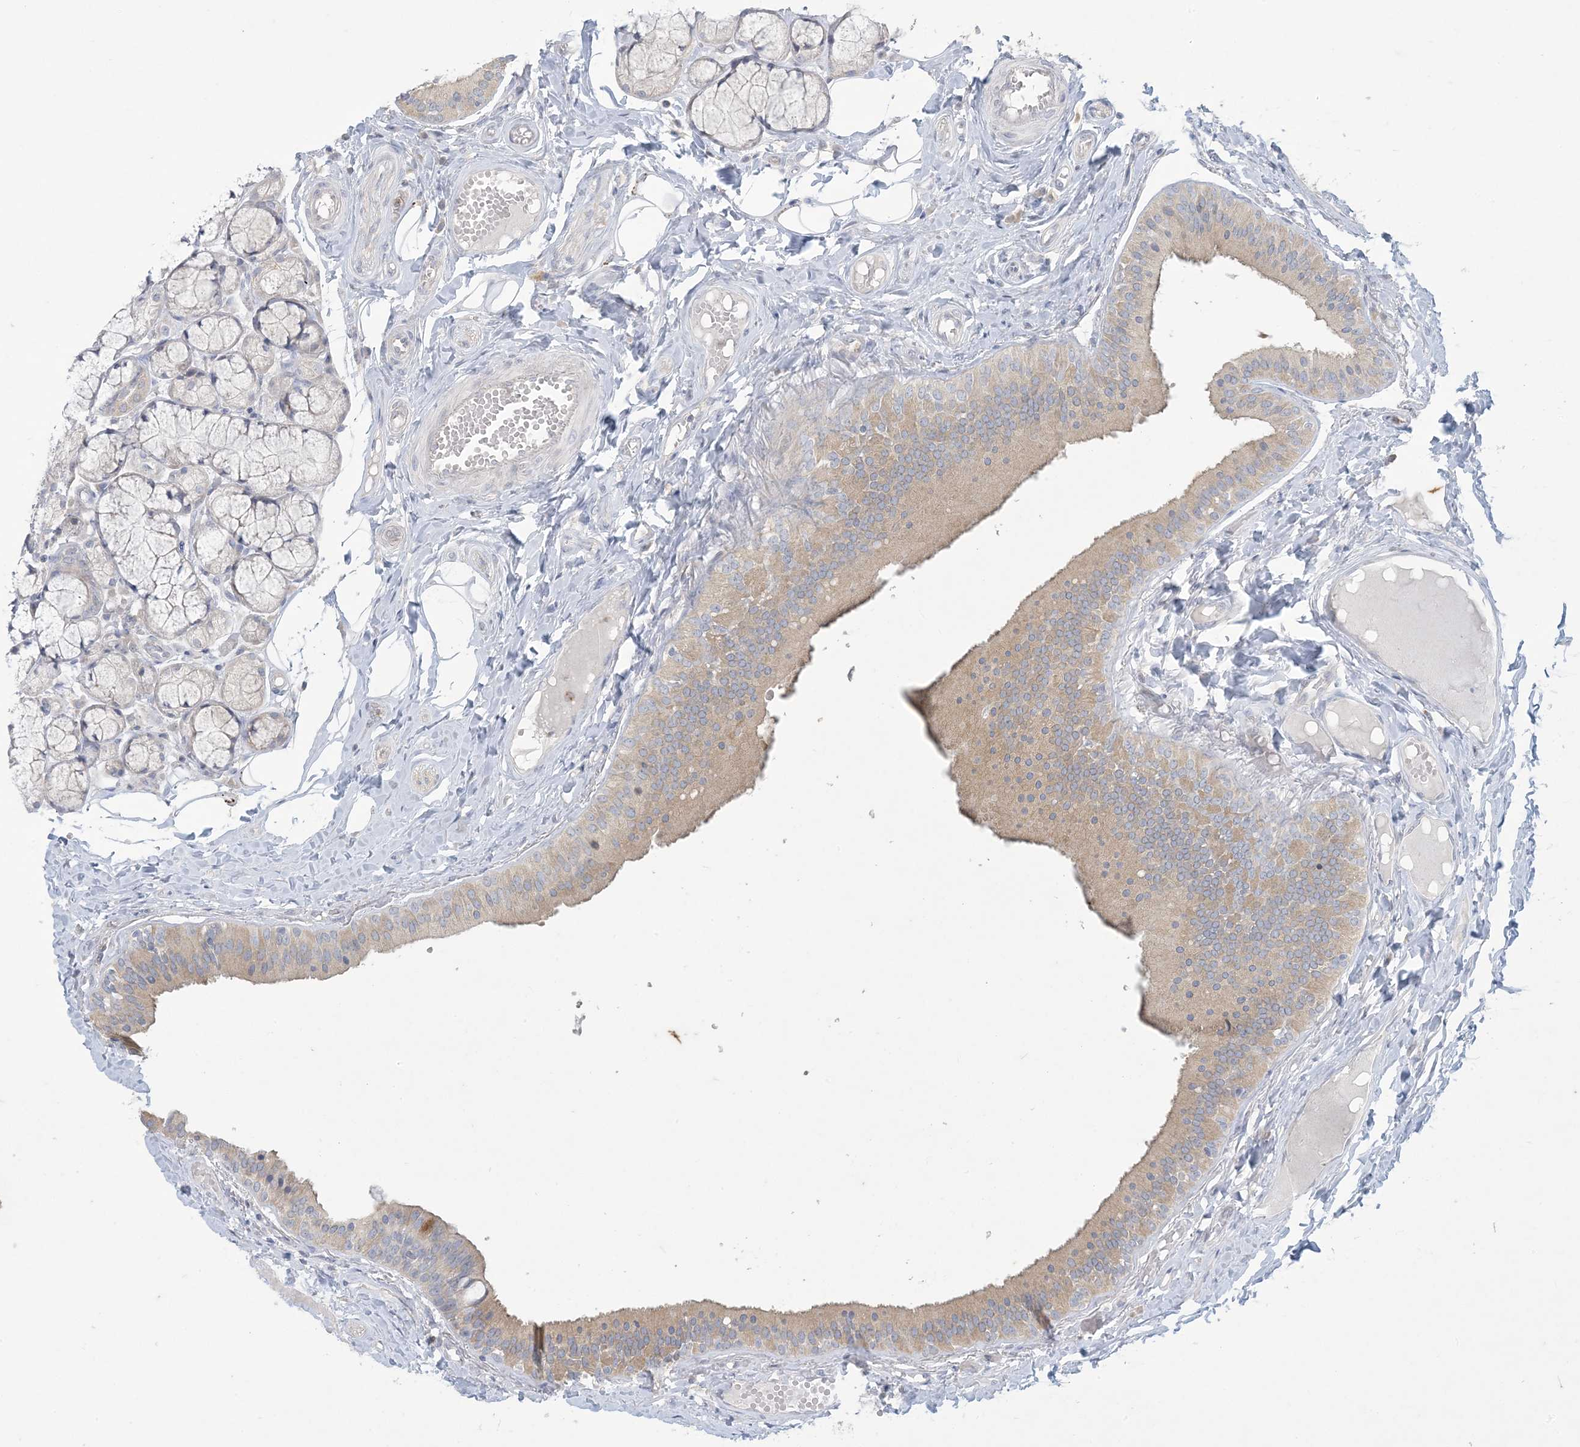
{"staining": {"intensity": "weak", "quantity": "25%-75%", "location": "cytoplasmic/membranous"}, "tissue": "oral mucosa", "cell_type": "Squamous epithelial cells", "image_type": "normal", "snomed": [{"axis": "morphology", "description": "Normal tissue, NOS"}, {"axis": "topography", "description": "Skeletal muscle"}, {"axis": "topography", "description": "Oral tissue"}, {"axis": "topography", "description": "Salivary gland"}, {"axis": "topography", "description": "Peripheral nerve tissue"}], "caption": "Oral mucosa stained with IHC shows weak cytoplasmic/membranous expression in about 25%-75% of squamous epithelial cells. Nuclei are stained in blue.", "gene": "KIF3A", "patient": {"sex": "male", "age": 54}}